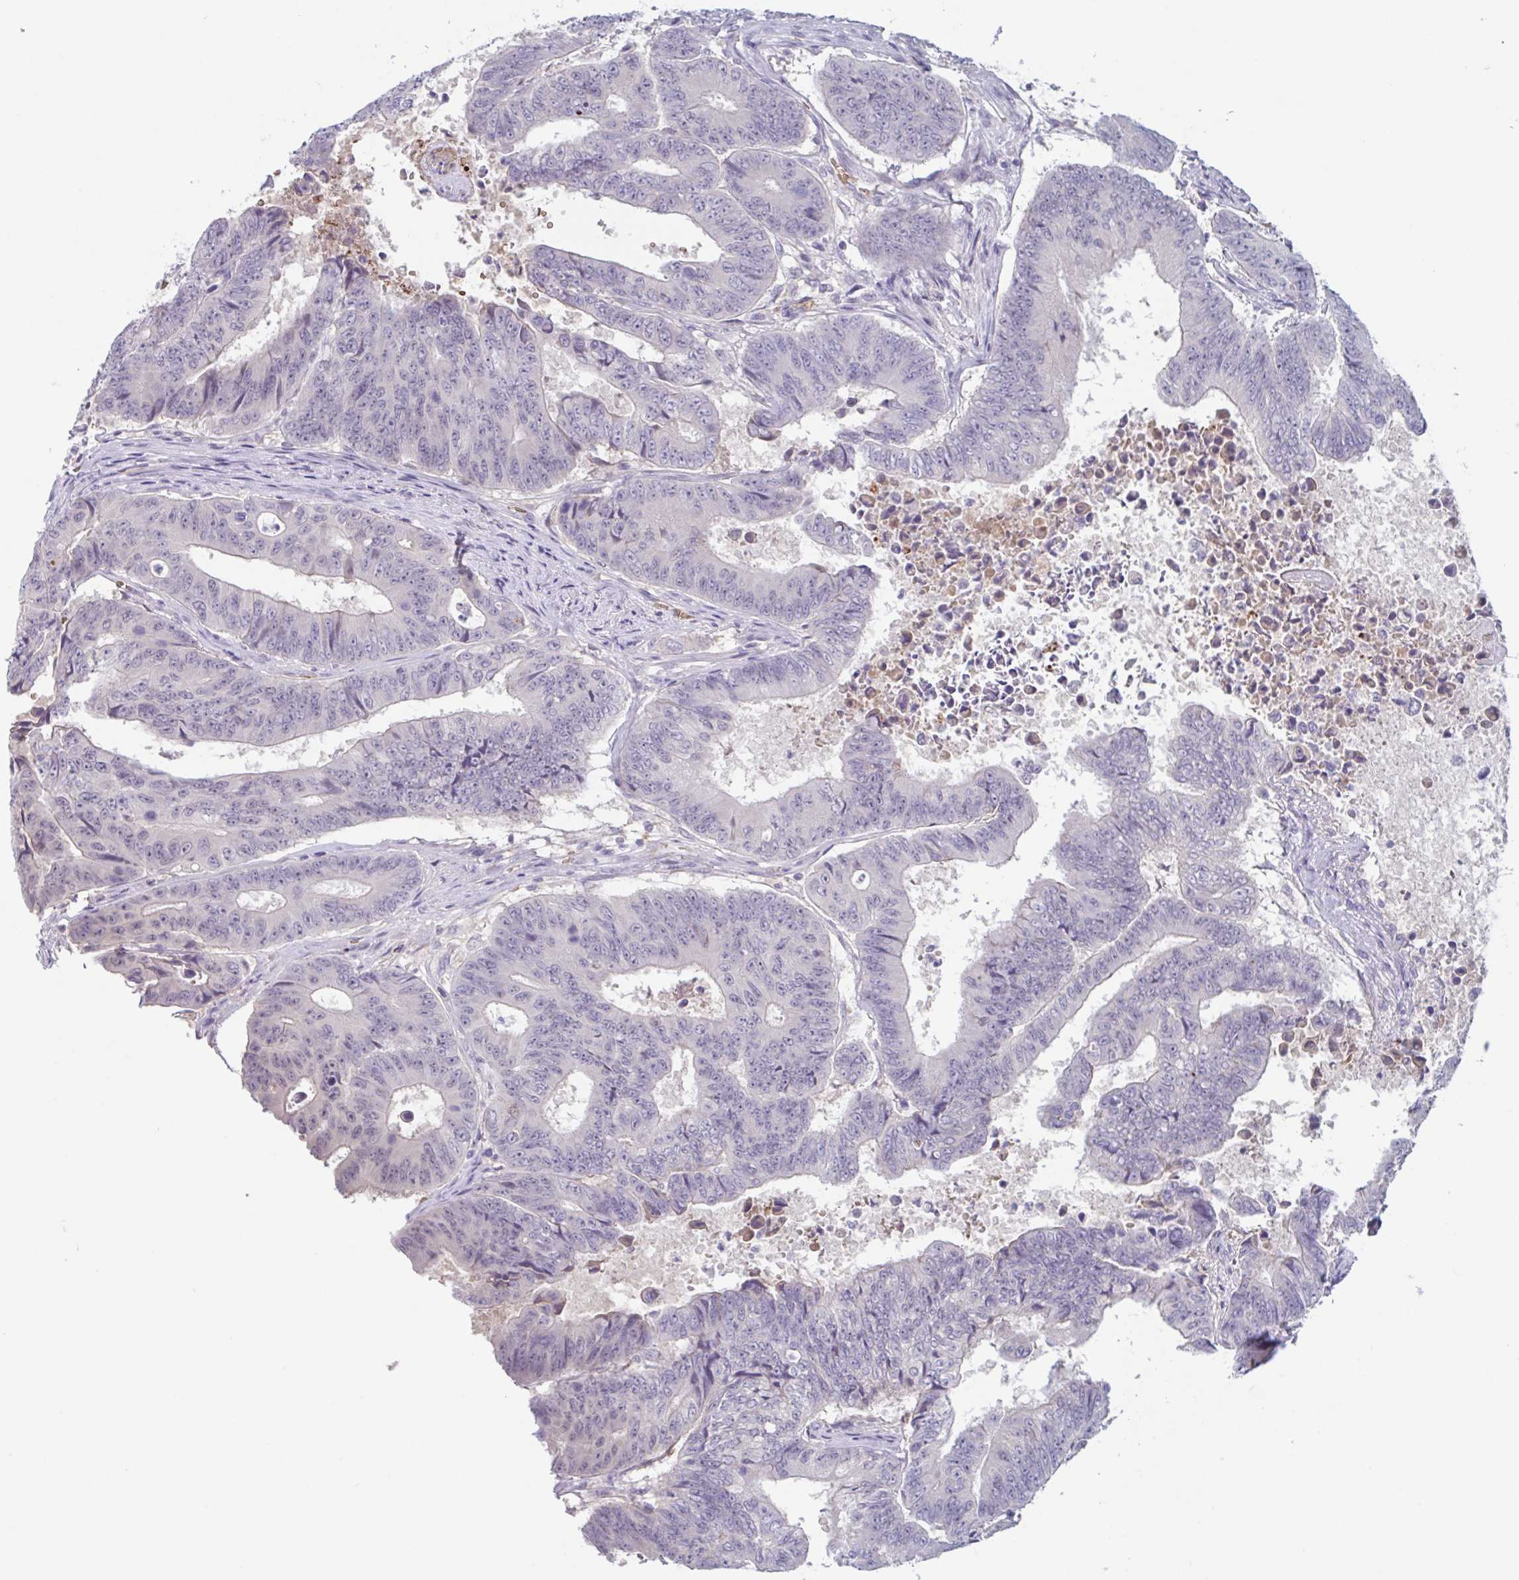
{"staining": {"intensity": "negative", "quantity": "none", "location": "none"}, "tissue": "colorectal cancer", "cell_type": "Tumor cells", "image_type": "cancer", "snomed": [{"axis": "morphology", "description": "Adenocarcinoma, NOS"}, {"axis": "topography", "description": "Colon"}], "caption": "An immunohistochemistry (IHC) image of adenocarcinoma (colorectal) is shown. There is no staining in tumor cells of adenocarcinoma (colorectal). The staining is performed using DAB (3,3'-diaminobenzidine) brown chromogen with nuclei counter-stained in using hematoxylin.", "gene": "RHAG", "patient": {"sex": "female", "age": 48}}